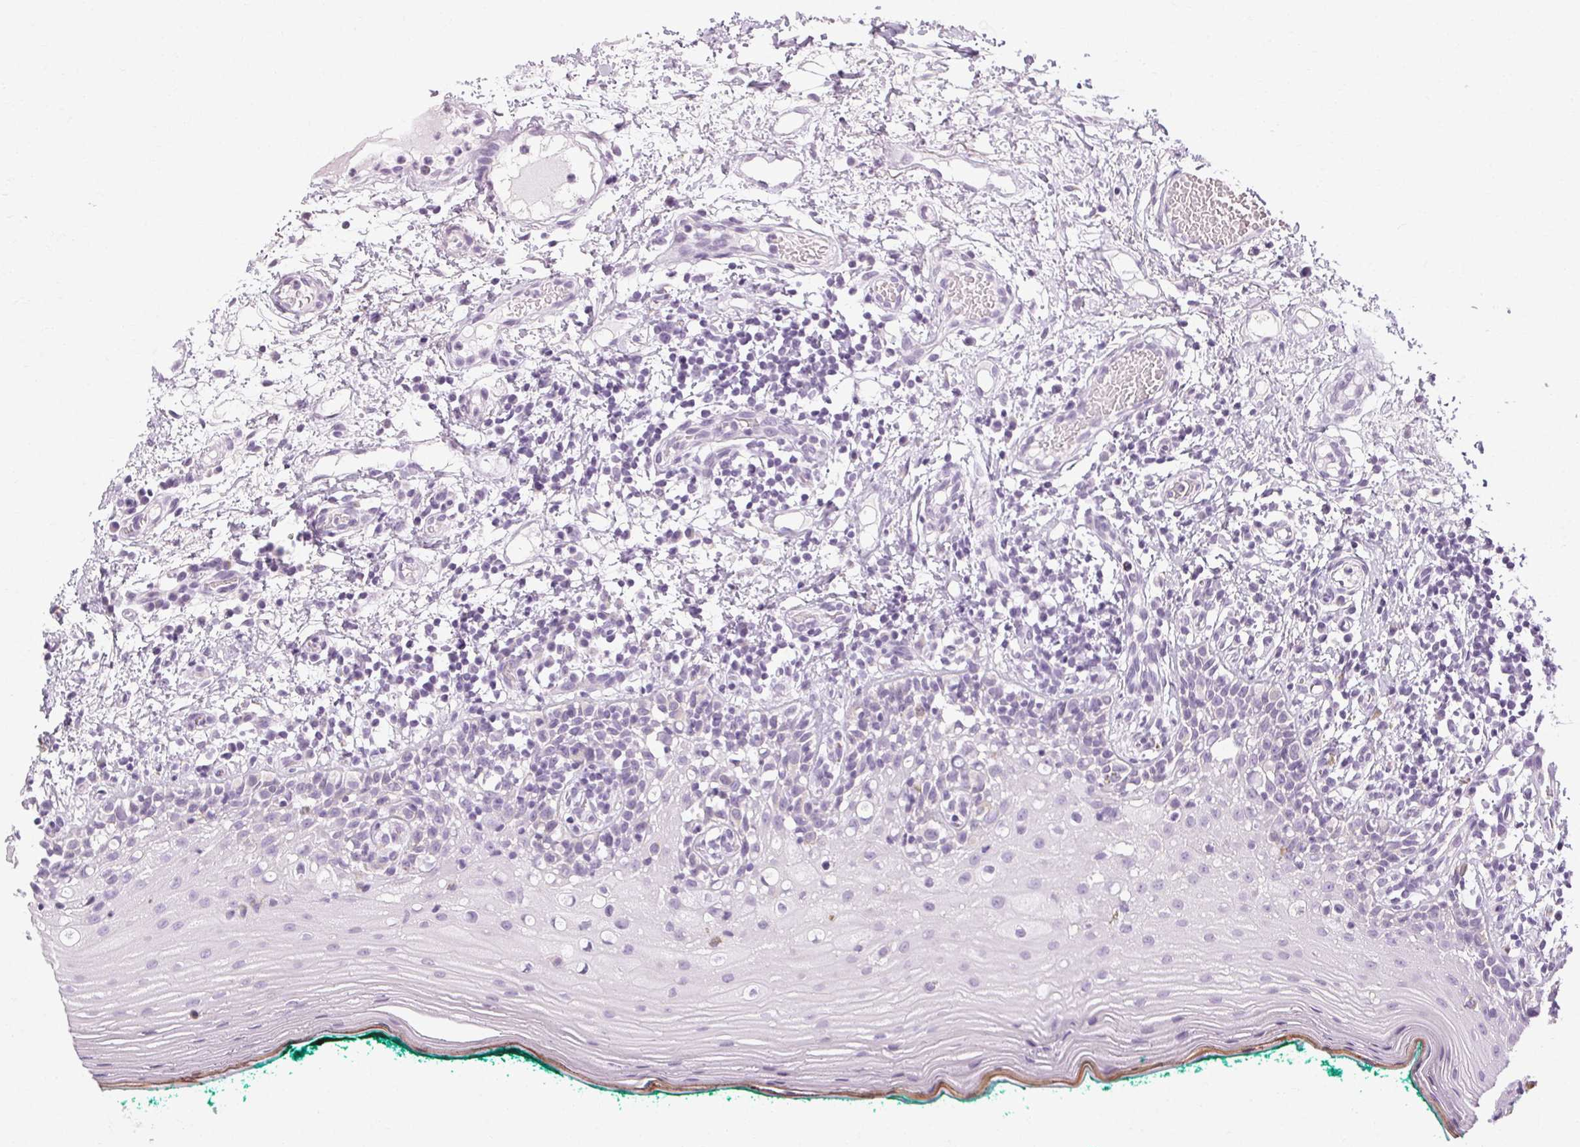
{"staining": {"intensity": "negative", "quantity": "none", "location": "none"}, "tissue": "oral mucosa", "cell_type": "Squamous epithelial cells", "image_type": "normal", "snomed": [{"axis": "morphology", "description": "Normal tissue, NOS"}, {"axis": "topography", "description": "Oral tissue"}], "caption": "The histopathology image exhibits no significant expression in squamous epithelial cells of oral mucosa.", "gene": "POMC", "patient": {"sex": "female", "age": 83}}